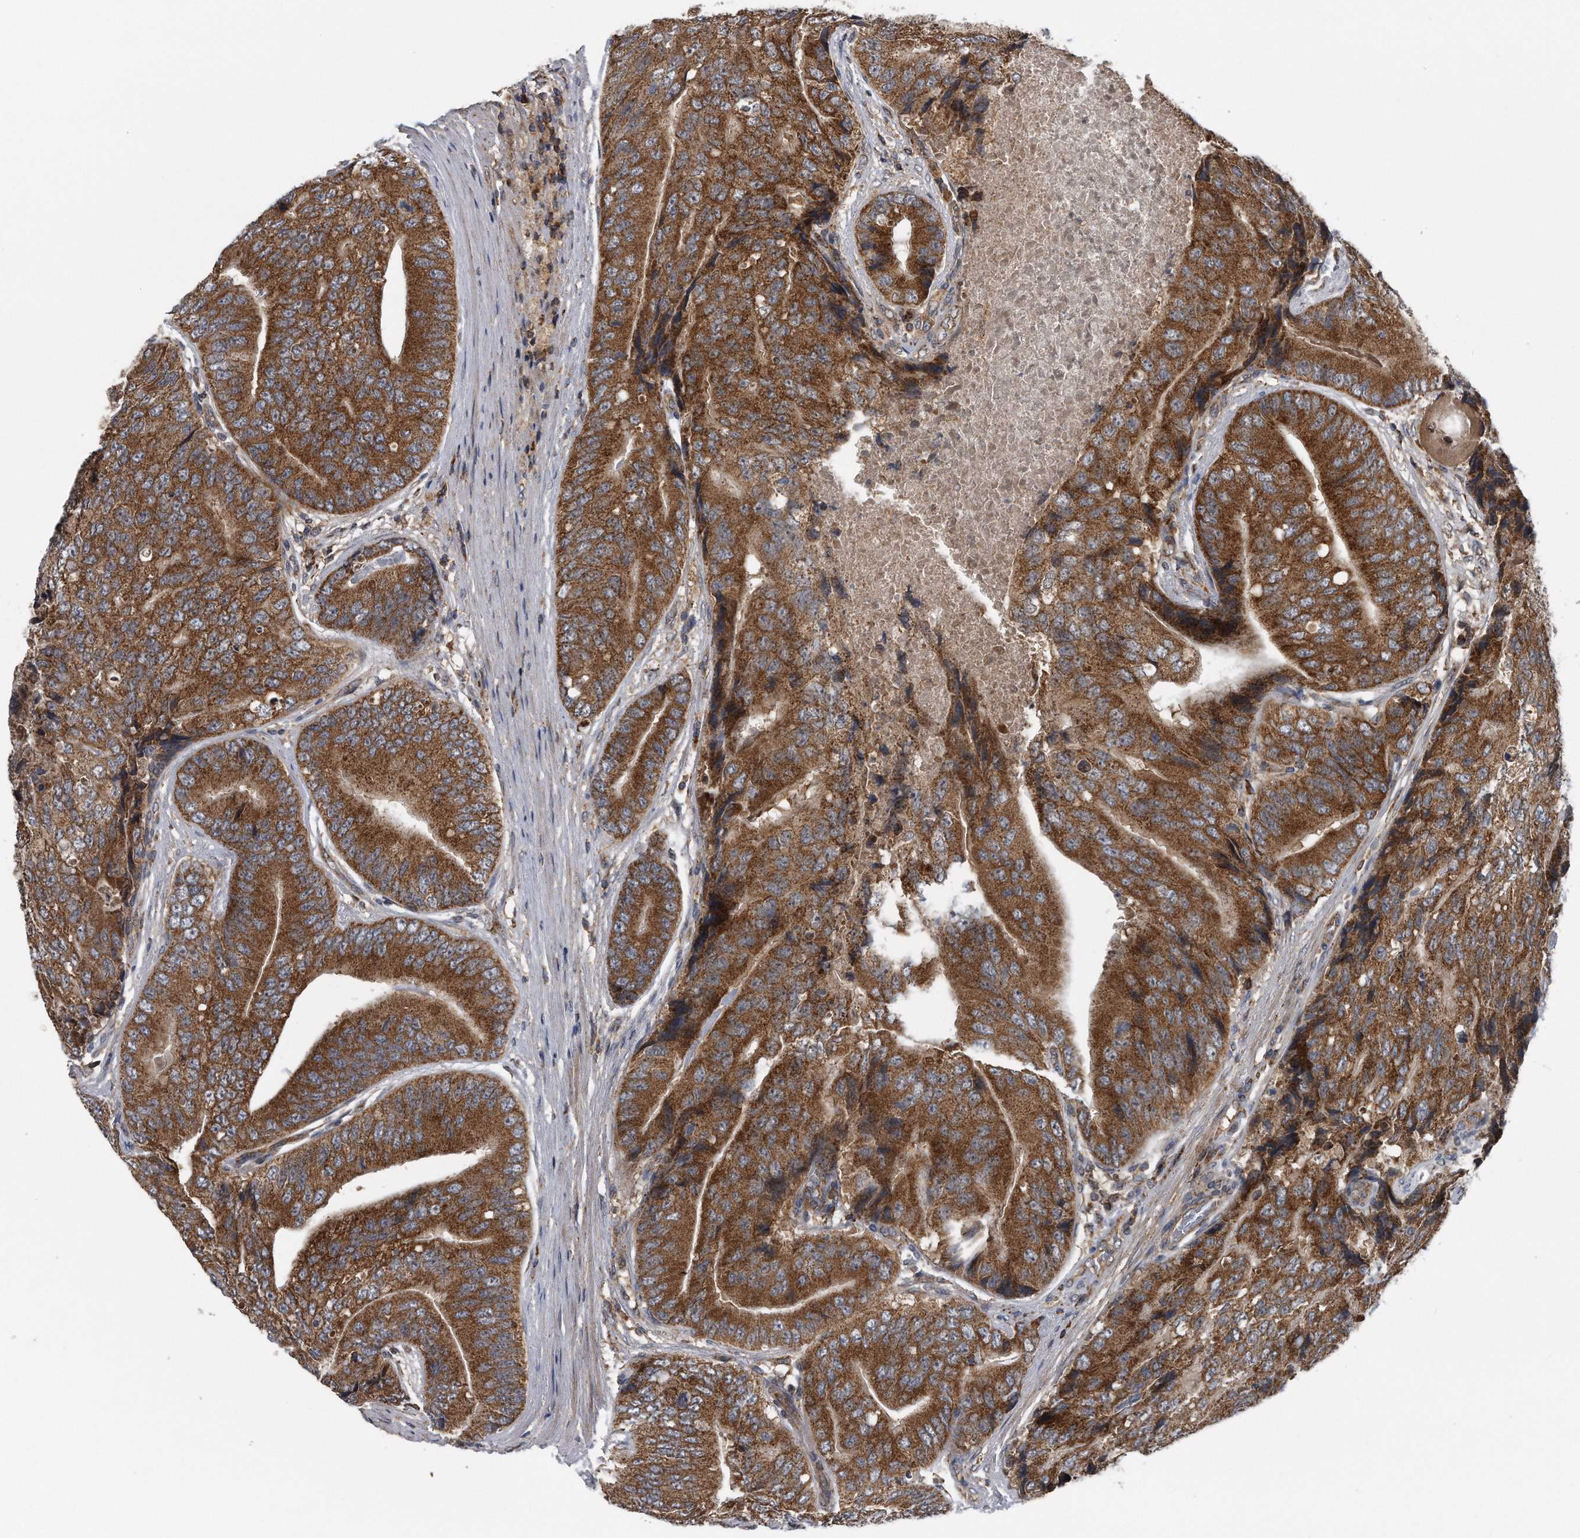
{"staining": {"intensity": "strong", "quantity": ">75%", "location": "cytoplasmic/membranous"}, "tissue": "prostate cancer", "cell_type": "Tumor cells", "image_type": "cancer", "snomed": [{"axis": "morphology", "description": "Adenocarcinoma, High grade"}, {"axis": "topography", "description": "Prostate"}], "caption": "Prostate adenocarcinoma (high-grade) stained with immunohistochemistry reveals strong cytoplasmic/membranous positivity in approximately >75% of tumor cells. (brown staining indicates protein expression, while blue staining denotes nuclei).", "gene": "ALPK2", "patient": {"sex": "male", "age": 70}}